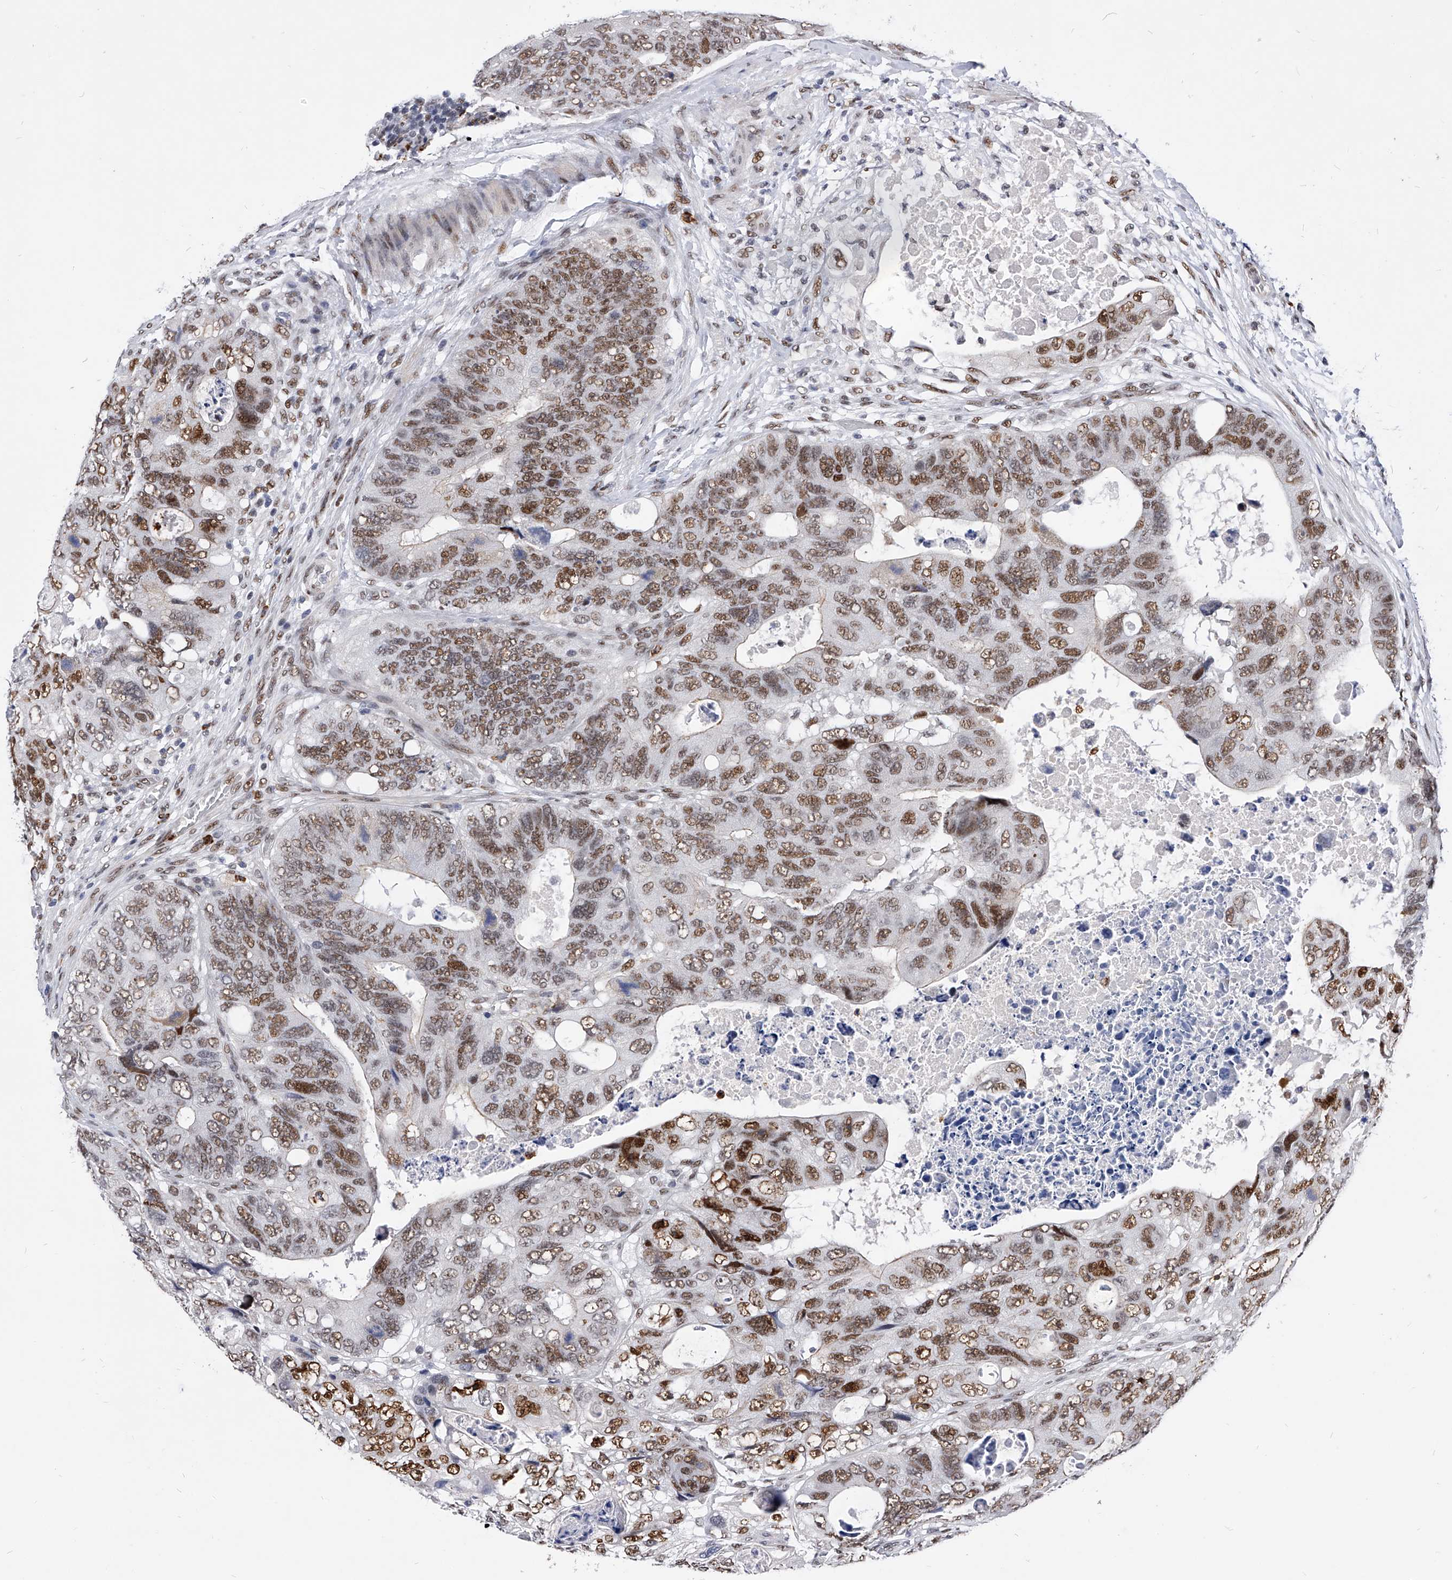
{"staining": {"intensity": "moderate", "quantity": ">75%", "location": "nuclear"}, "tissue": "colorectal cancer", "cell_type": "Tumor cells", "image_type": "cancer", "snomed": [{"axis": "morphology", "description": "Adenocarcinoma, NOS"}, {"axis": "topography", "description": "Rectum"}], "caption": "Brown immunohistochemical staining in colorectal adenocarcinoma reveals moderate nuclear expression in approximately >75% of tumor cells. The staining was performed using DAB (3,3'-diaminobenzidine) to visualize the protein expression in brown, while the nuclei were stained in blue with hematoxylin (Magnification: 20x).", "gene": "TESK2", "patient": {"sex": "male", "age": 59}}